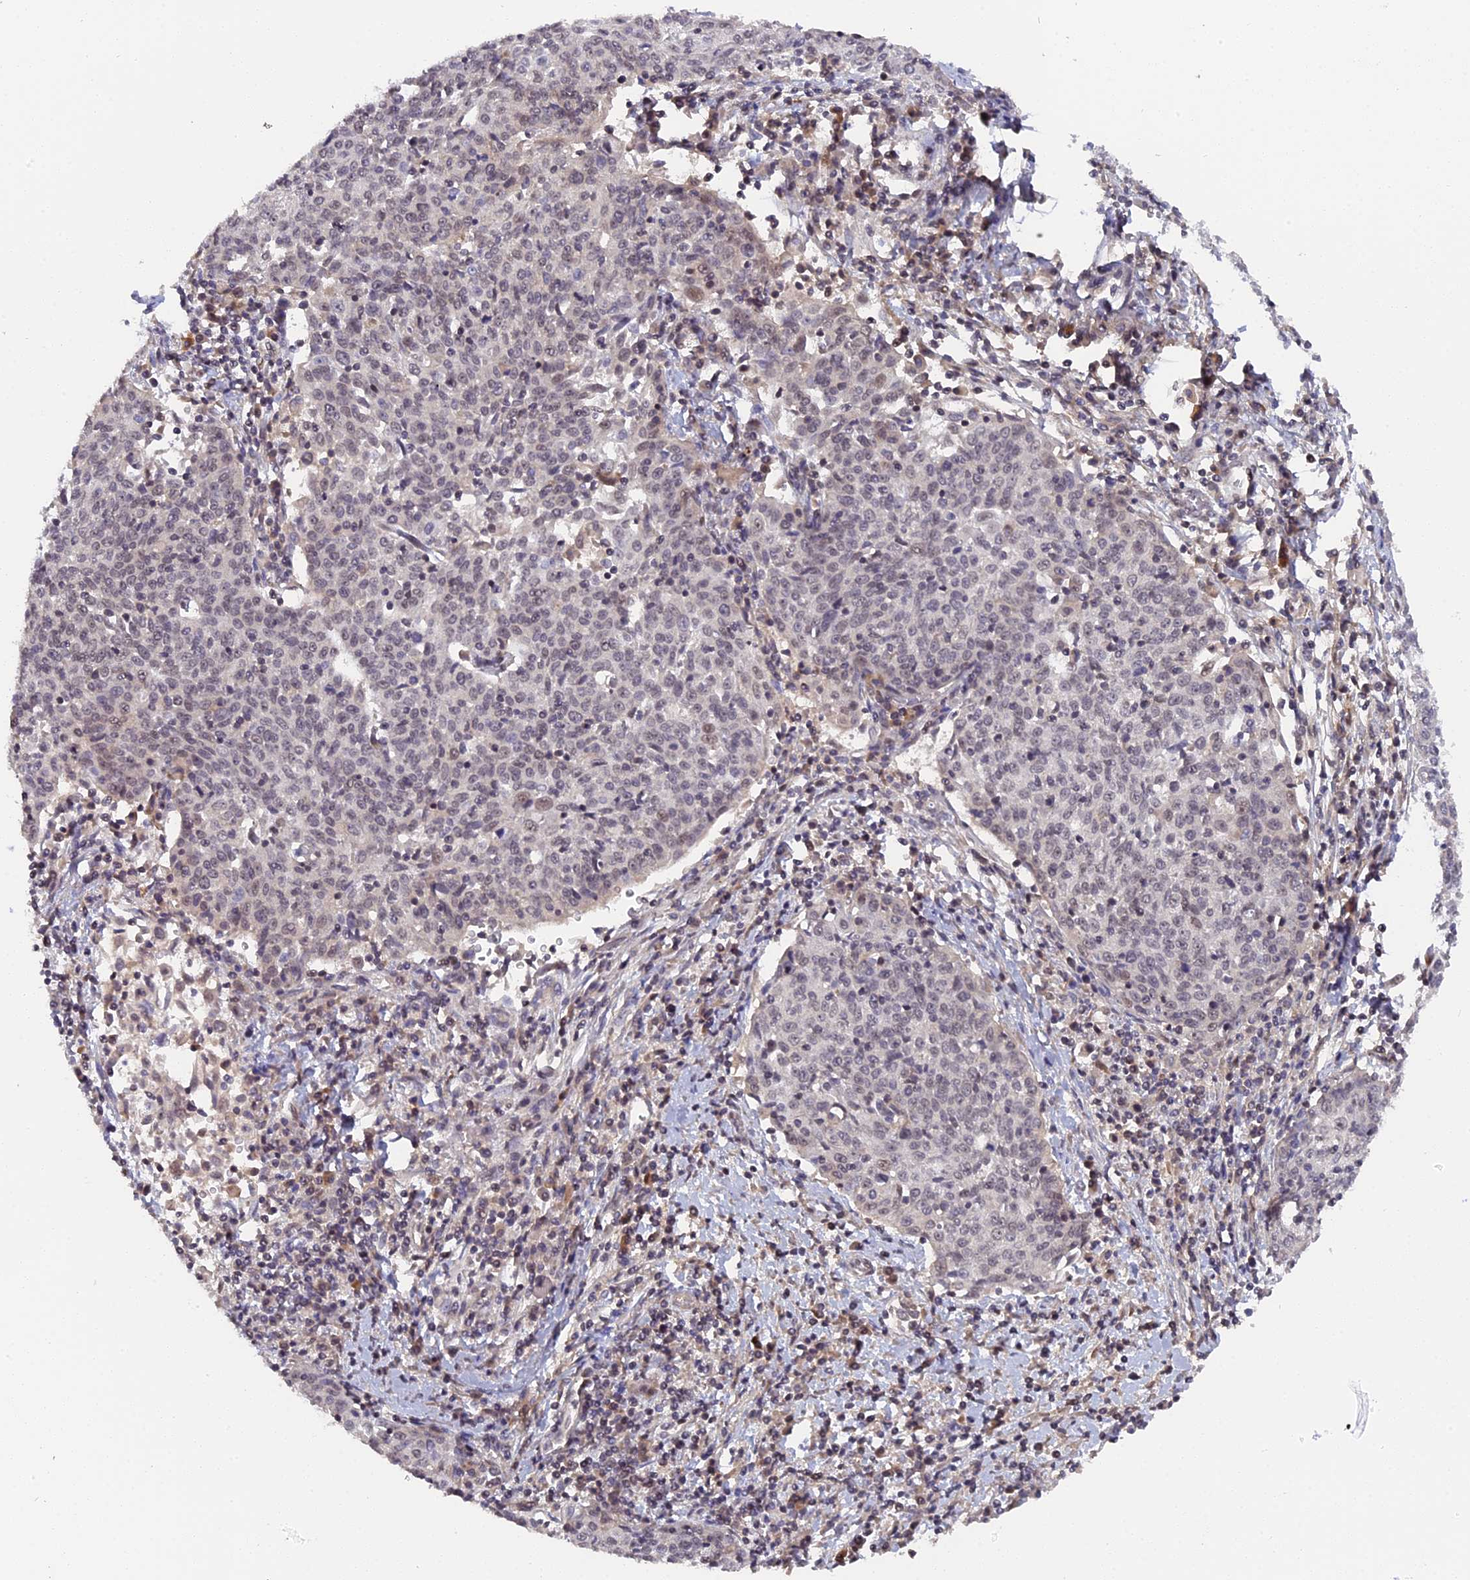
{"staining": {"intensity": "weak", "quantity": "<25%", "location": "nuclear"}, "tissue": "cervical cancer", "cell_type": "Tumor cells", "image_type": "cancer", "snomed": [{"axis": "morphology", "description": "Squamous cell carcinoma, NOS"}, {"axis": "topography", "description": "Cervix"}], "caption": "Immunohistochemistry (IHC) histopathology image of neoplastic tissue: cervical cancer (squamous cell carcinoma) stained with DAB exhibits no significant protein staining in tumor cells.", "gene": "PYGO1", "patient": {"sex": "female", "age": 48}}